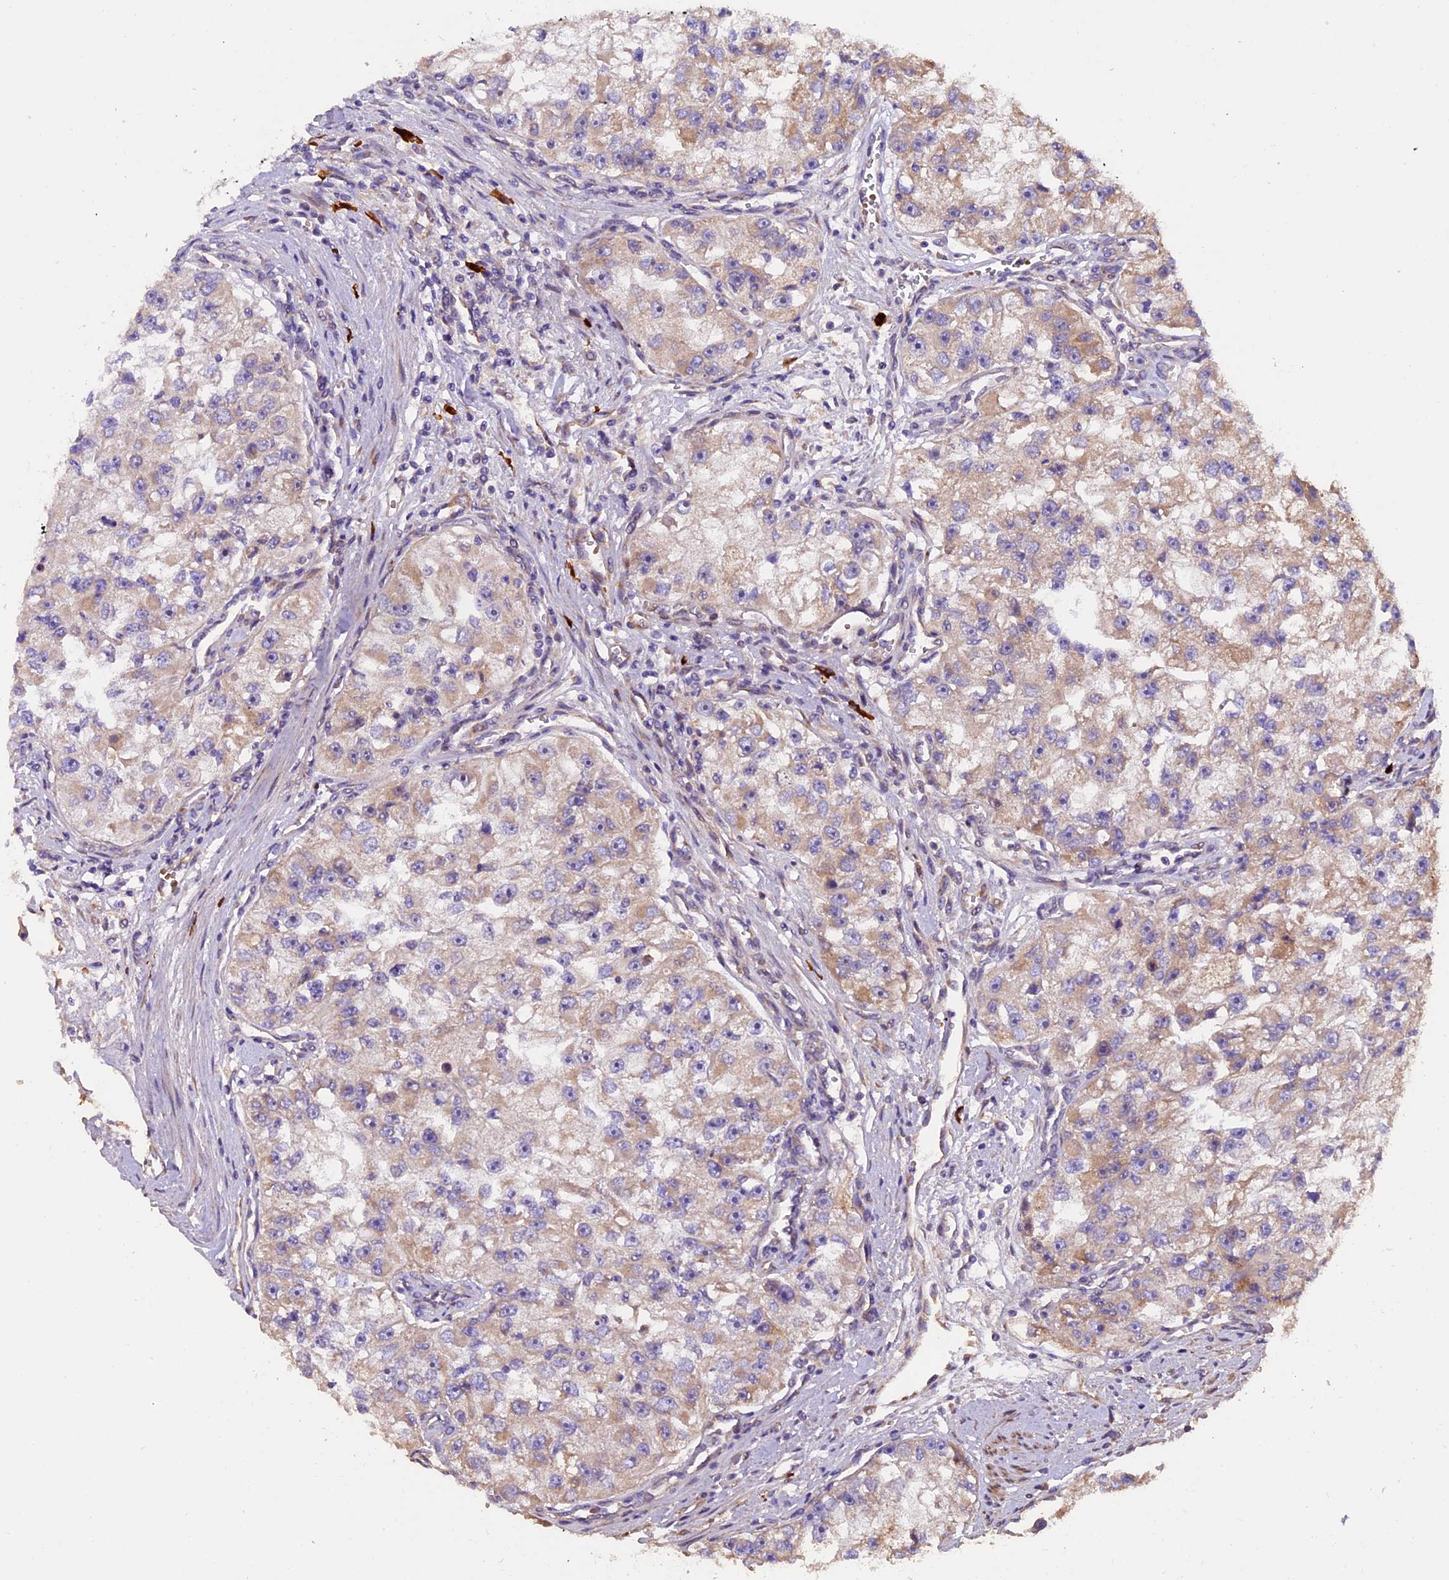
{"staining": {"intensity": "moderate", "quantity": "25%-75%", "location": "cytoplasmic/membranous"}, "tissue": "renal cancer", "cell_type": "Tumor cells", "image_type": "cancer", "snomed": [{"axis": "morphology", "description": "Adenocarcinoma, NOS"}, {"axis": "topography", "description": "Kidney"}], "caption": "High-magnification brightfield microscopy of renal cancer stained with DAB (3,3'-diaminobenzidine) (brown) and counterstained with hematoxylin (blue). tumor cells exhibit moderate cytoplasmic/membranous expression is appreciated in about25%-75% of cells. Nuclei are stained in blue.", "gene": "FRY", "patient": {"sex": "male", "age": 63}}